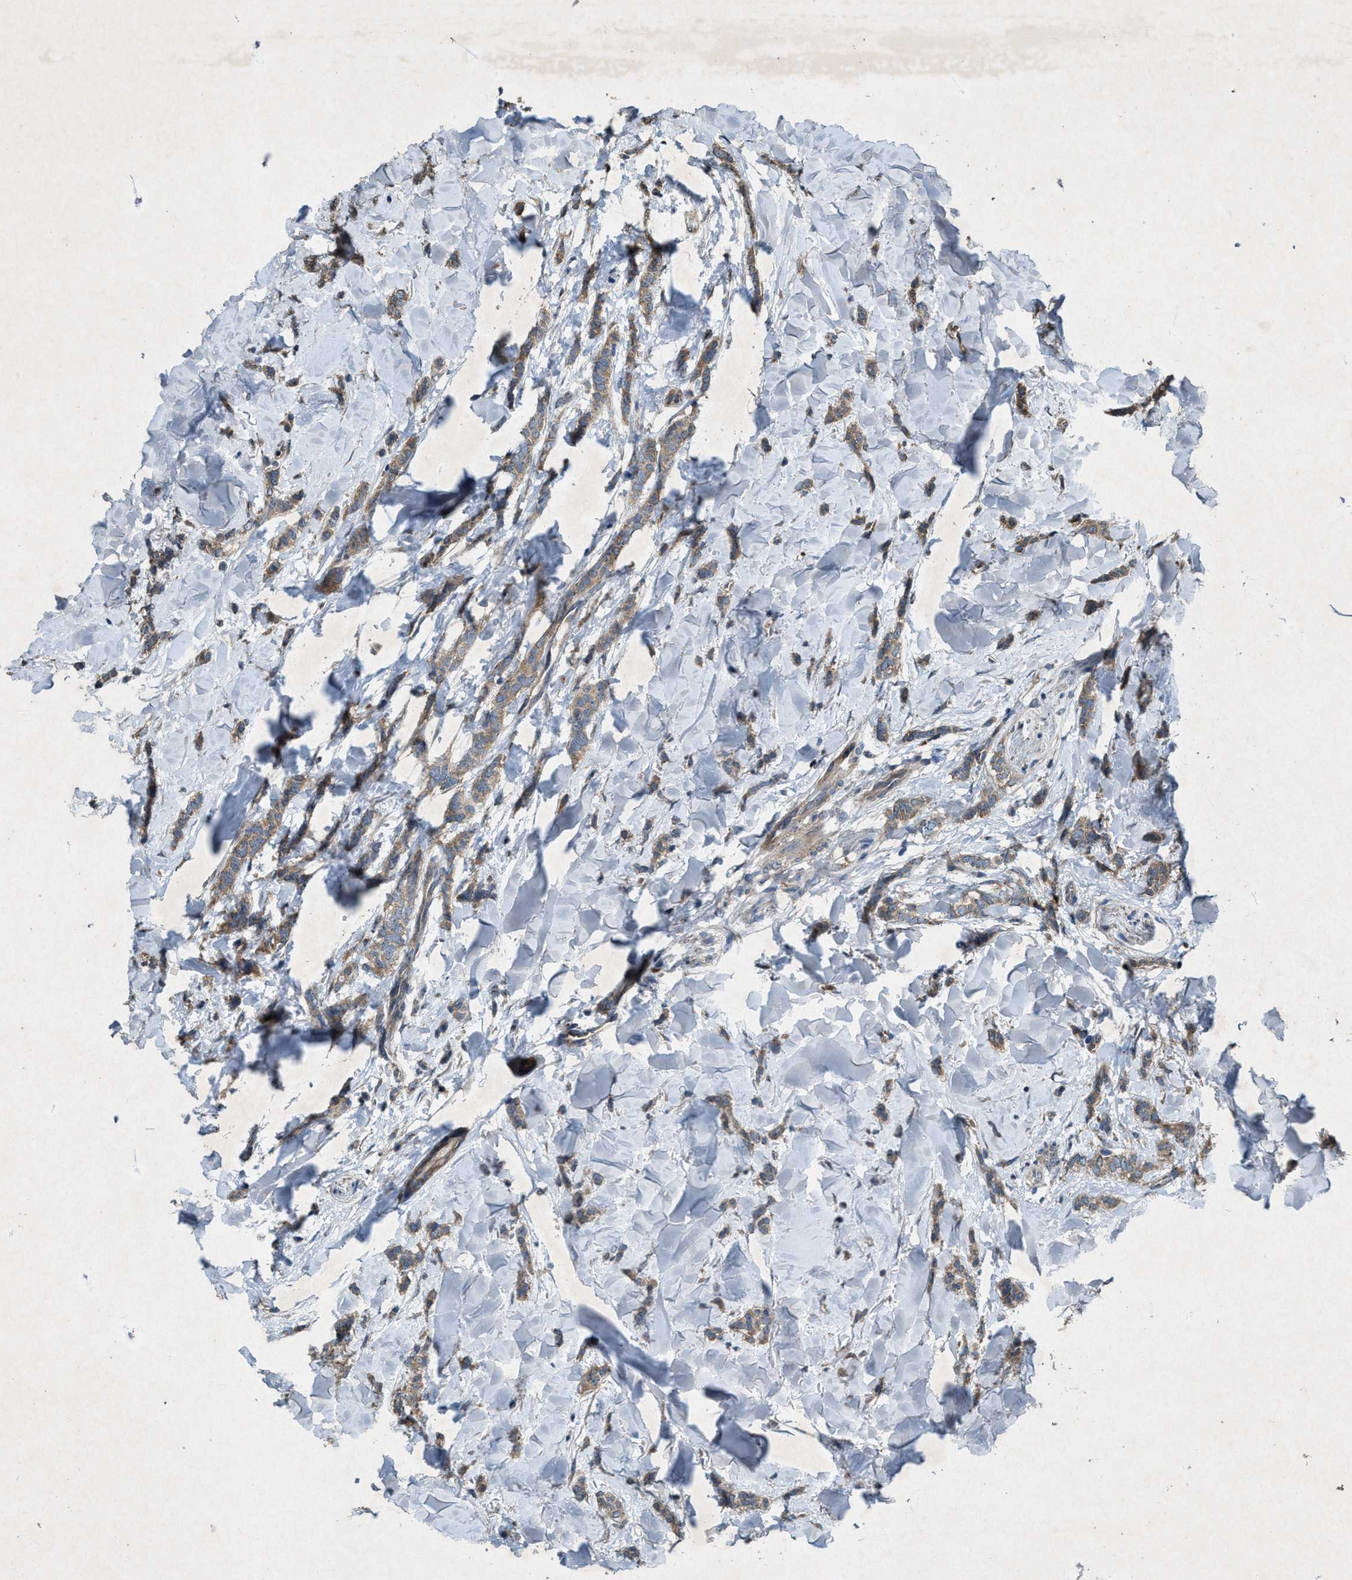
{"staining": {"intensity": "weak", "quantity": ">75%", "location": "cytoplasmic/membranous"}, "tissue": "breast cancer", "cell_type": "Tumor cells", "image_type": "cancer", "snomed": [{"axis": "morphology", "description": "Lobular carcinoma"}, {"axis": "topography", "description": "Skin"}, {"axis": "topography", "description": "Breast"}], "caption": "Immunohistochemical staining of breast cancer demonstrates weak cytoplasmic/membranous protein staining in about >75% of tumor cells. The staining is performed using DAB (3,3'-diaminobenzidine) brown chromogen to label protein expression. The nuclei are counter-stained blue using hematoxylin.", "gene": "PDP2", "patient": {"sex": "female", "age": 46}}